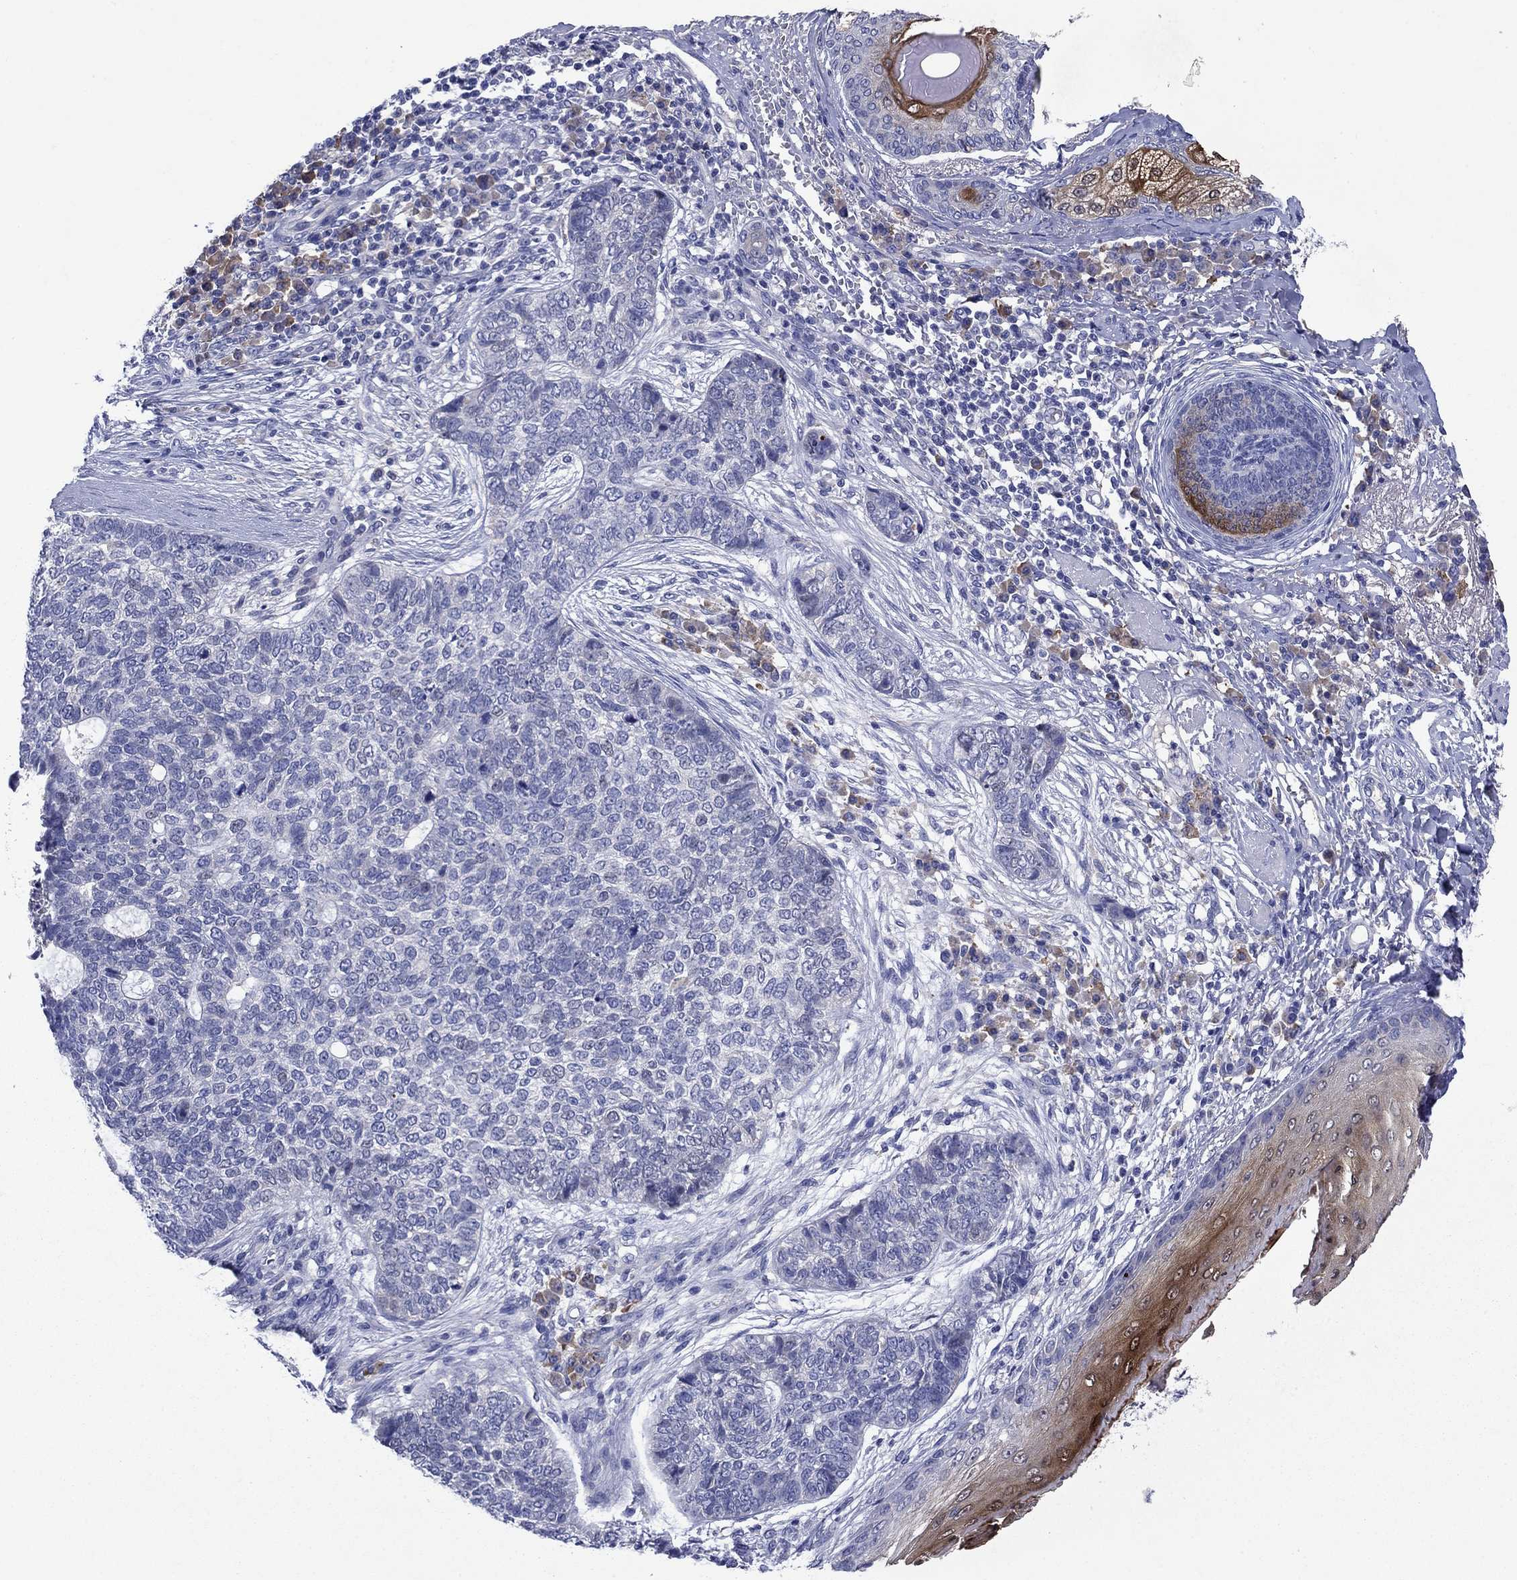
{"staining": {"intensity": "negative", "quantity": "none", "location": "none"}, "tissue": "skin cancer", "cell_type": "Tumor cells", "image_type": "cancer", "snomed": [{"axis": "morphology", "description": "Basal cell carcinoma"}, {"axis": "topography", "description": "Skin"}], "caption": "There is no significant staining in tumor cells of skin basal cell carcinoma.", "gene": "SULT2B1", "patient": {"sex": "female", "age": 69}}